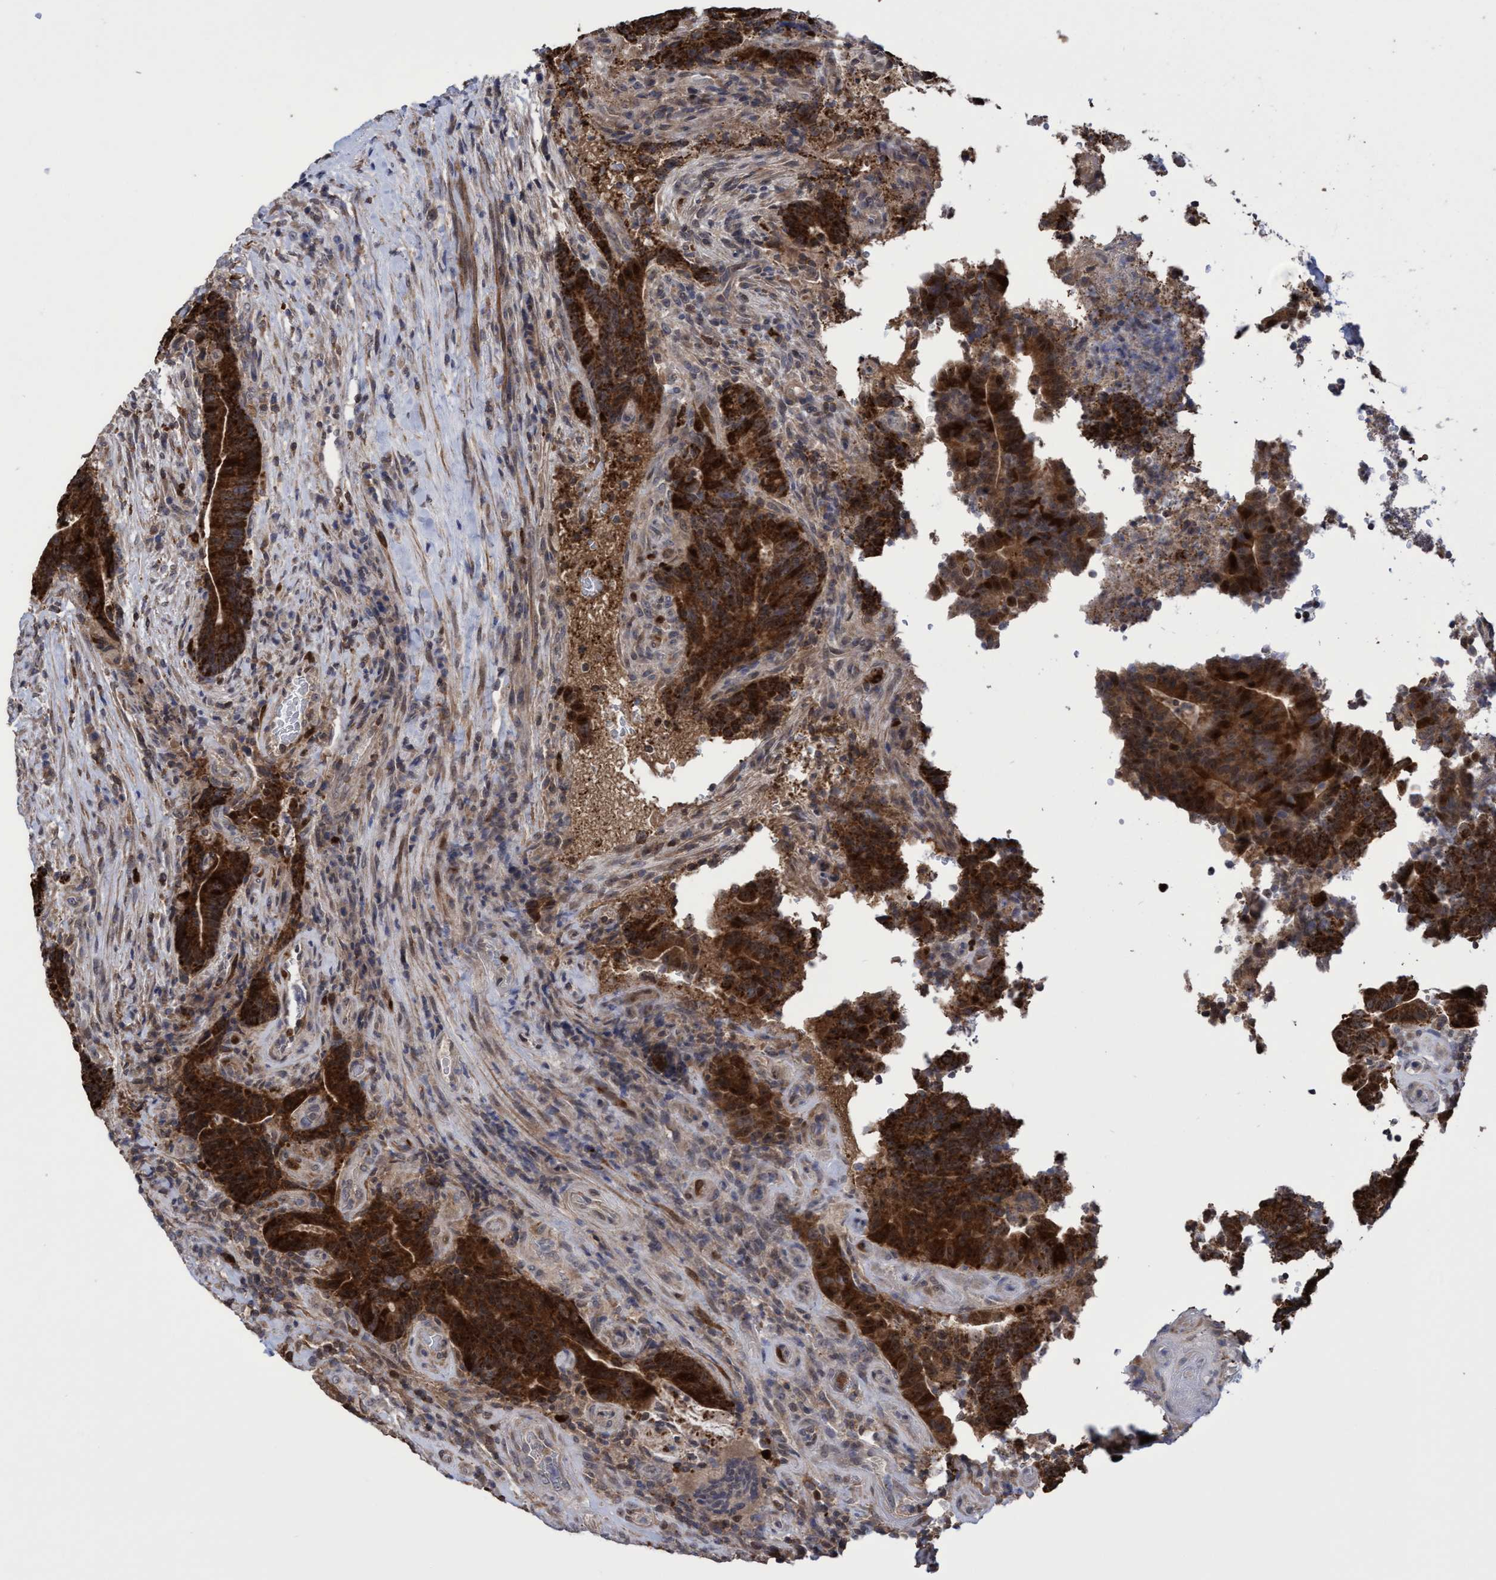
{"staining": {"intensity": "strong", "quantity": ">75%", "location": "cytoplasmic/membranous,nuclear"}, "tissue": "colorectal cancer", "cell_type": "Tumor cells", "image_type": "cancer", "snomed": [{"axis": "morphology", "description": "Normal tissue, NOS"}, {"axis": "morphology", "description": "Adenocarcinoma, NOS"}, {"axis": "topography", "description": "Colon"}], "caption": "Strong cytoplasmic/membranous and nuclear positivity for a protein is seen in about >75% of tumor cells of adenocarcinoma (colorectal) using immunohistochemistry.", "gene": "SLBP", "patient": {"sex": "female", "age": 75}}